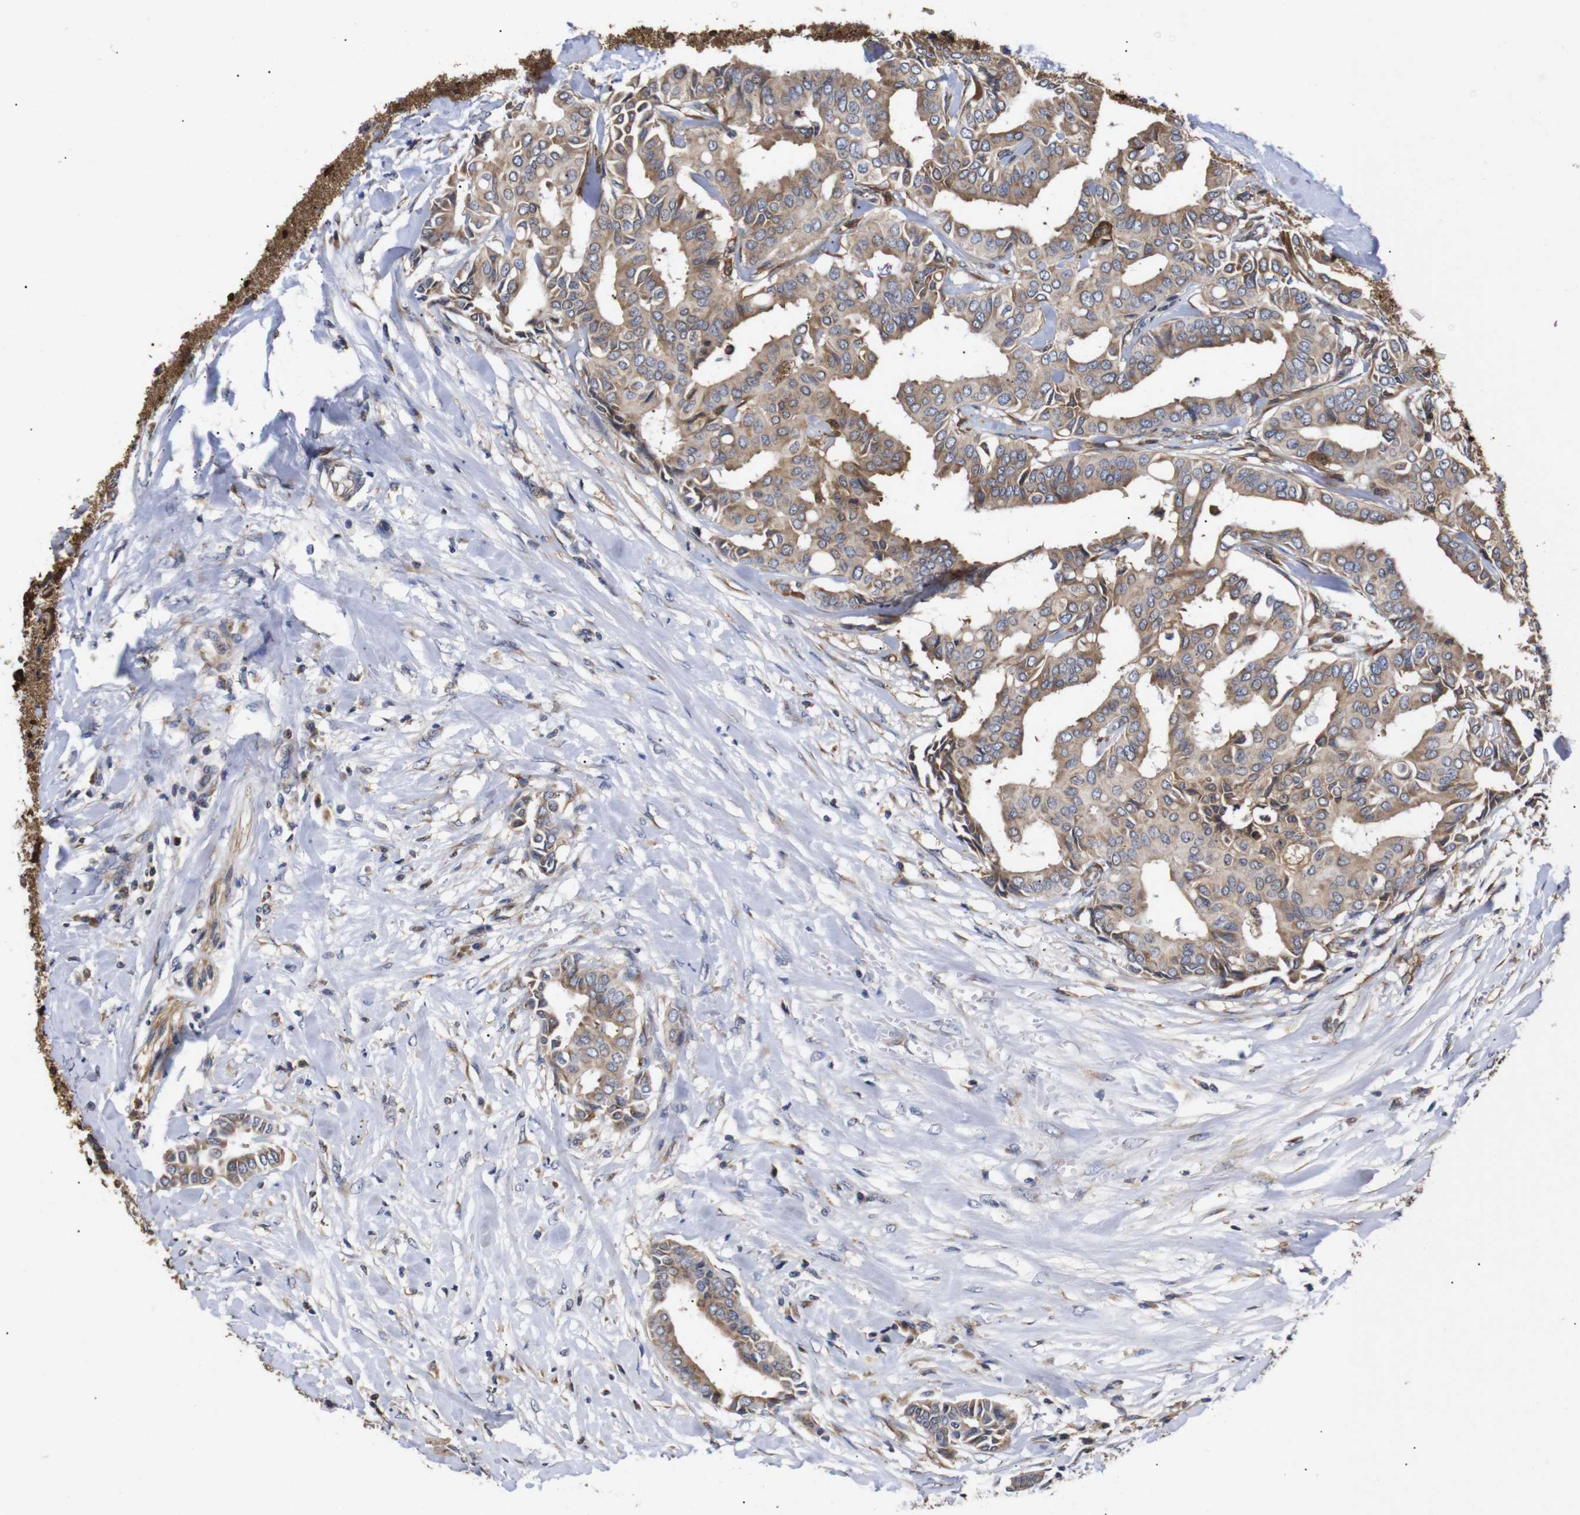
{"staining": {"intensity": "moderate", "quantity": ">75%", "location": "cytoplasmic/membranous"}, "tissue": "head and neck cancer", "cell_type": "Tumor cells", "image_type": "cancer", "snomed": [{"axis": "morphology", "description": "Adenocarcinoma, NOS"}, {"axis": "topography", "description": "Salivary gland"}, {"axis": "topography", "description": "Head-Neck"}], "caption": "A high-resolution photomicrograph shows immunohistochemistry staining of adenocarcinoma (head and neck), which shows moderate cytoplasmic/membranous expression in about >75% of tumor cells. The staining was performed using DAB, with brown indicating positive protein expression. Nuclei are stained blue with hematoxylin.", "gene": "LRRCC1", "patient": {"sex": "female", "age": 59}}